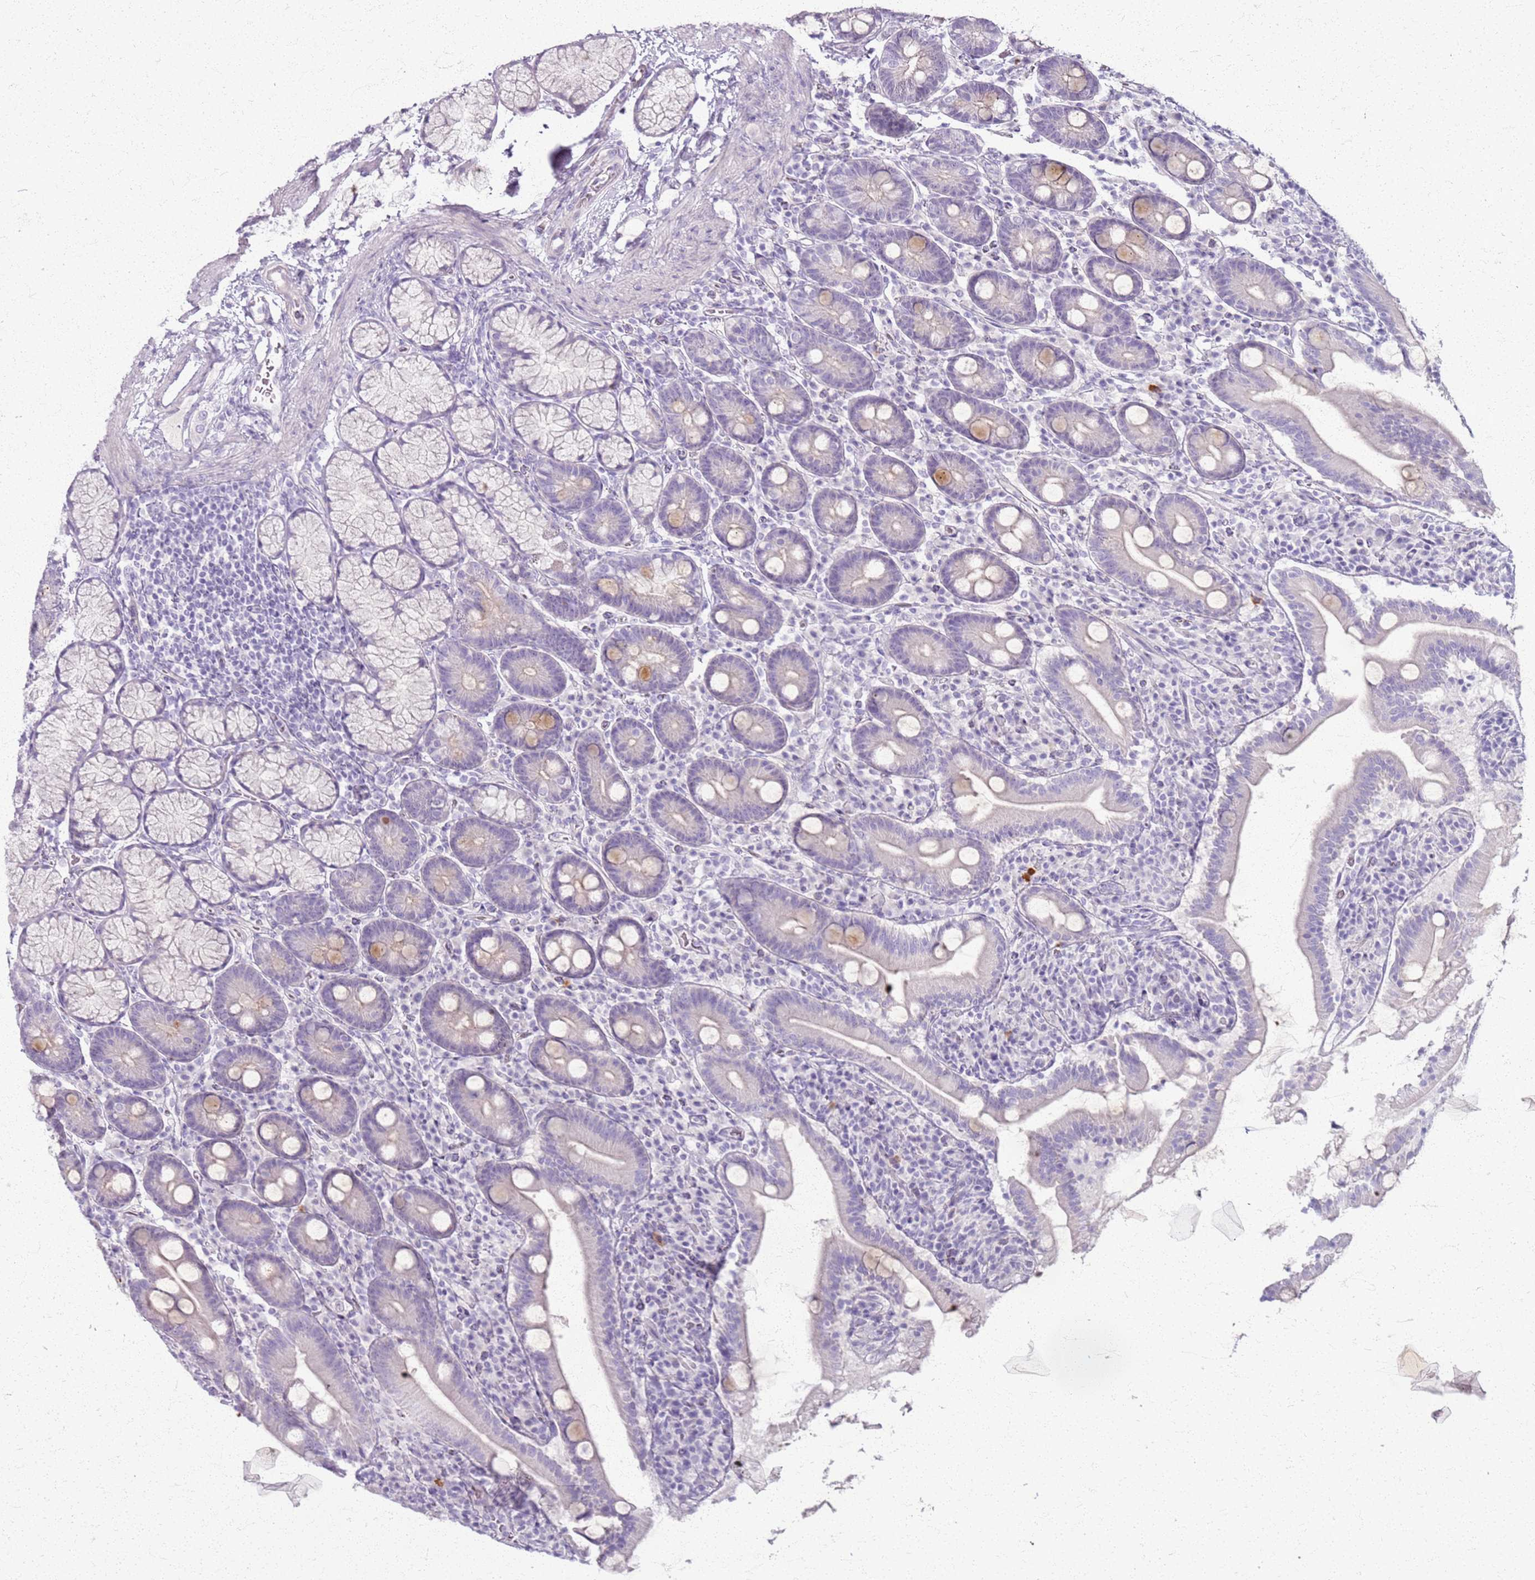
{"staining": {"intensity": "weak", "quantity": "<25%", "location": "cytoplasmic/membranous"}, "tissue": "duodenum", "cell_type": "Glandular cells", "image_type": "normal", "snomed": [{"axis": "morphology", "description": "Normal tissue, NOS"}, {"axis": "topography", "description": "Duodenum"}], "caption": "High power microscopy photomicrograph of an IHC micrograph of normal duodenum, revealing no significant expression in glandular cells.", "gene": "CSRP3", "patient": {"sex": "male", "age": 35}}